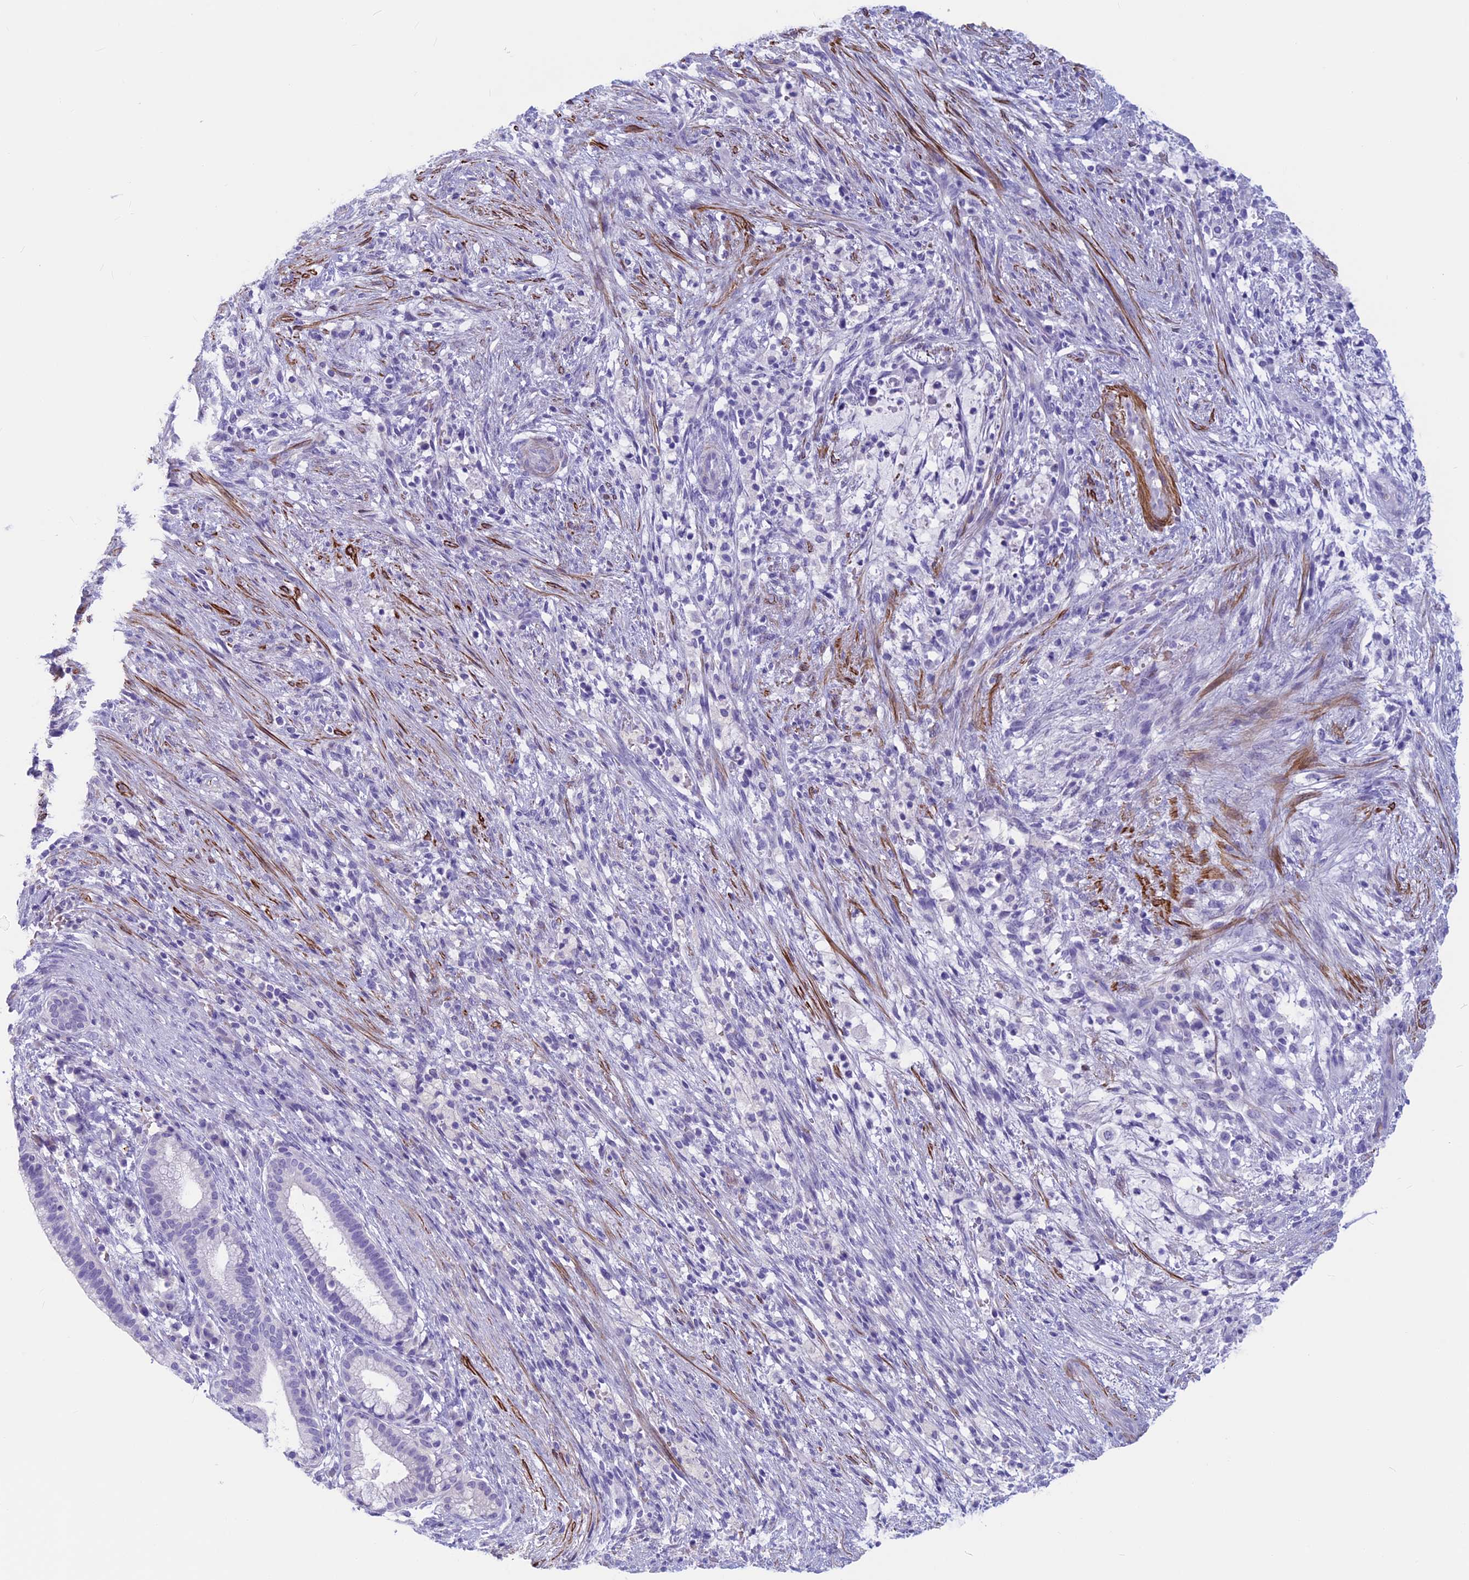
{"staining": {"intensity": "negative", "quantity": "none", "location": "none"}, "tissue": "liver cancer", "cell_type": "Tumor cells", "image_type": "cancer", "snomed": [{"axis": "morphology", "description": "Normal tissue, NOS"}, {"axis": "morphology", "description": "Cholangiocarcinoma"}, {"axis": "topography", "description": "Liver"}, {"axis": "topography", "description": "Peripheral nerve tissue"}], "caption": "Tumor cells show no significant positivity in liver cancer.", "gene": "GAPDHS", "patient": {"sex": "female", "age": 73}}